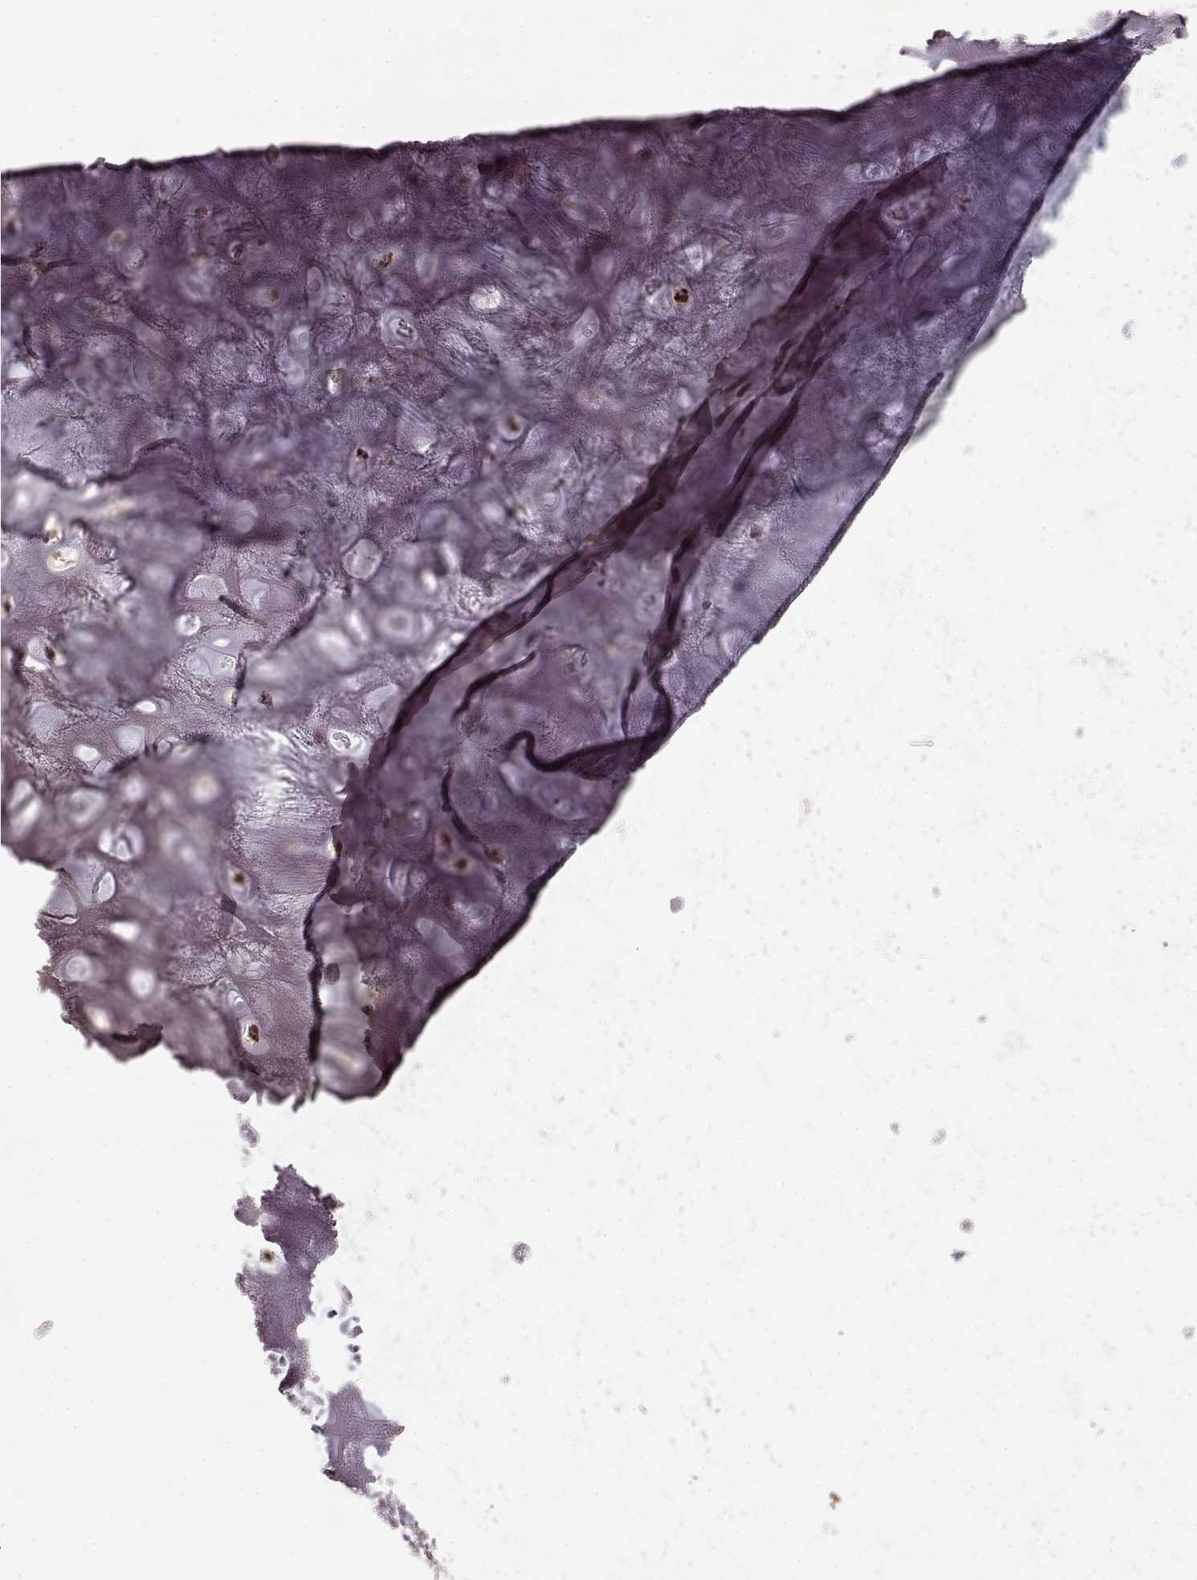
{"staining": {"intensity": "negative", "quantity": "none", "location": "none"}, "tissue": "adipose tissue", "cell_type": "Adipocytes", "image_type": "normal", "snomed": [{"axis": "morphology", "description": "Normal tissue, NOS"}, {"axis": "topography", "description": "Cartilage tissue"}], "caption": "IHC of normal human adipose tissue shows no expression in adipocytes. (Brightfield microscopy of DAB immunohistochemistry at high magnification).", "gene": "ERBB3", "patient": {"sex": "male", "age": 64}}